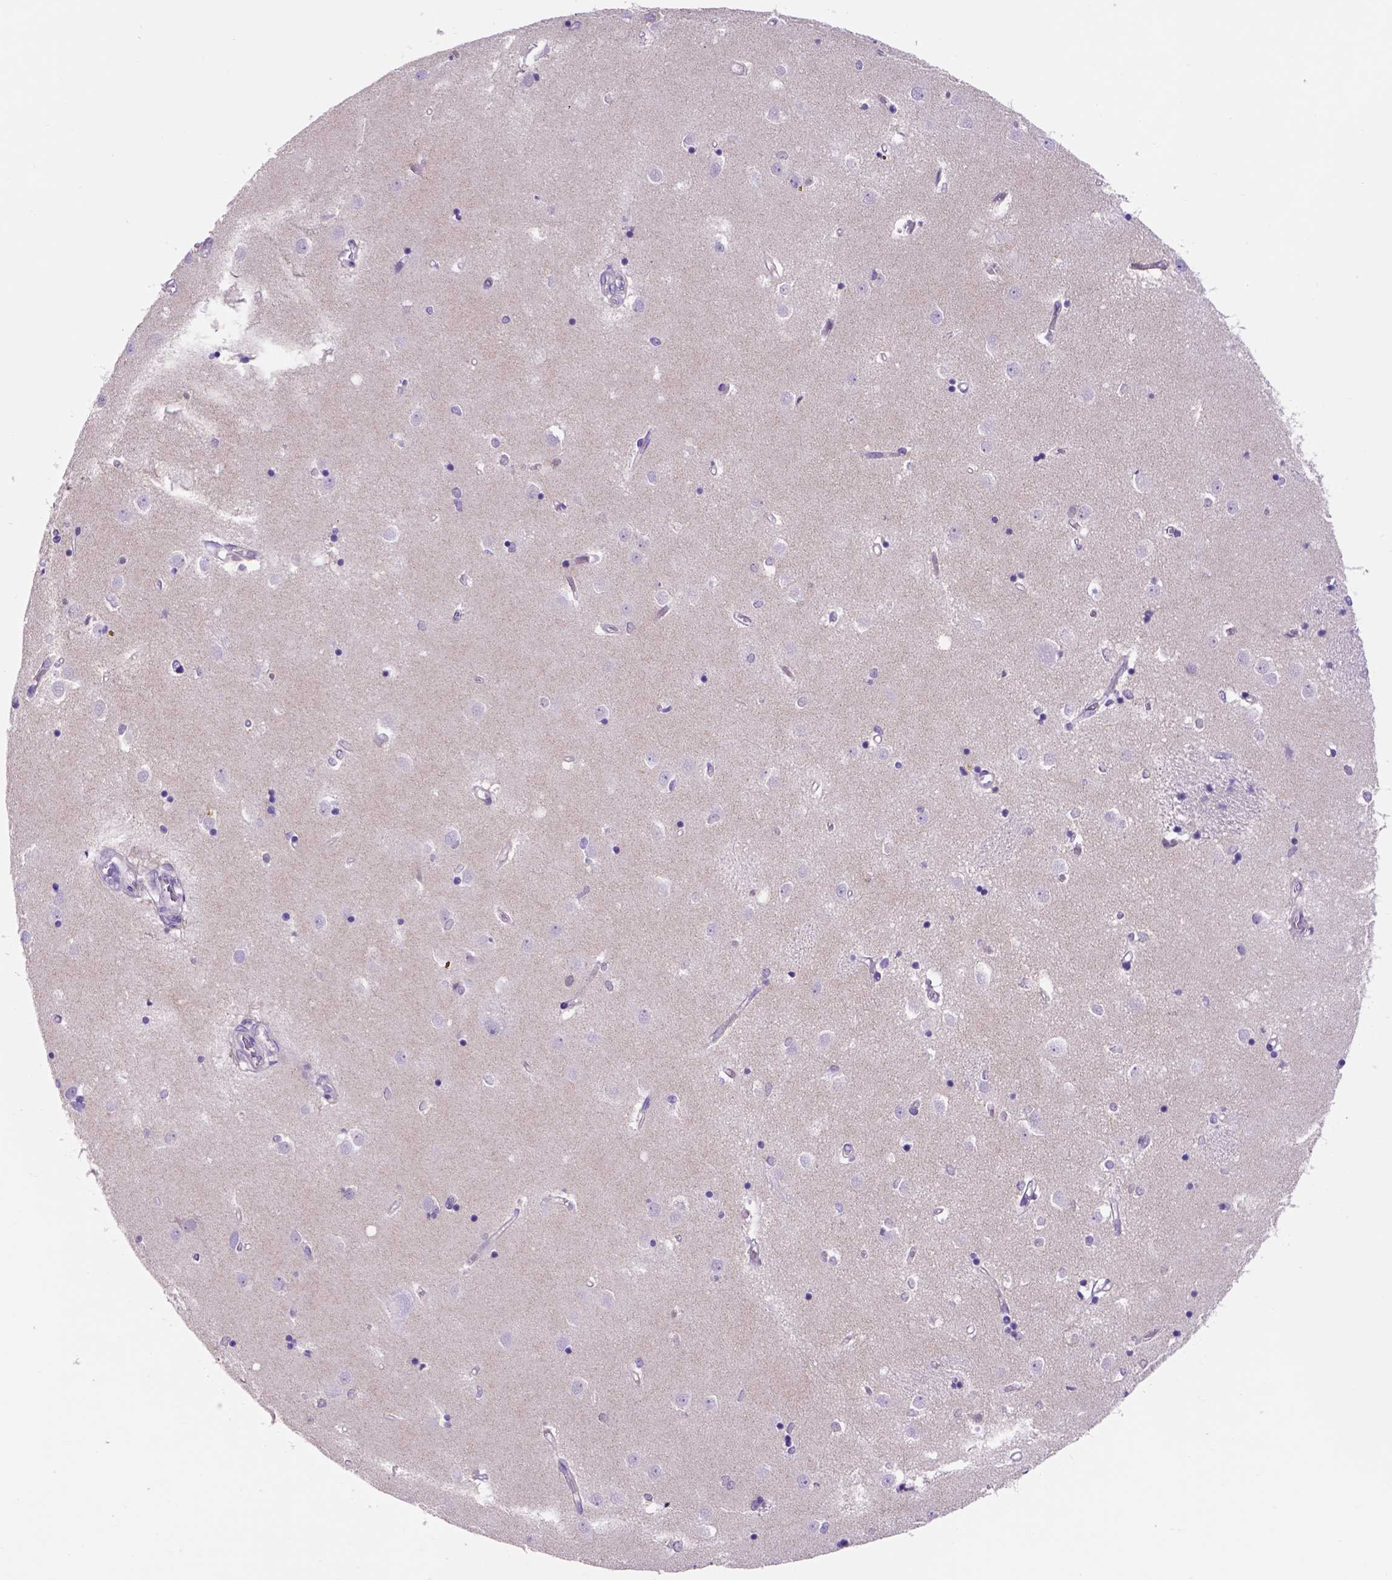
{"staining": {"intensity": "moderate", "quantity": "25%-75%", "location": "cytoplasmic/membranous"}, "tissue": "caudate", "cell_type": "Glial cells", "image_type": "normal", "snomed": [{"axis": "morphology", "description": "Normal tissue, NOS"}, {"axis": "topography", "description": "Lateral ventricle wall"}], "caption": "Immunohistochemical staining of benign caudate demonstrates medium levels of moderate cytoplasmic/membranous positivity in about 25%-75% of glial cells.", "gene": "EGFR", "patient": {"sex": "male", "age": 54}}